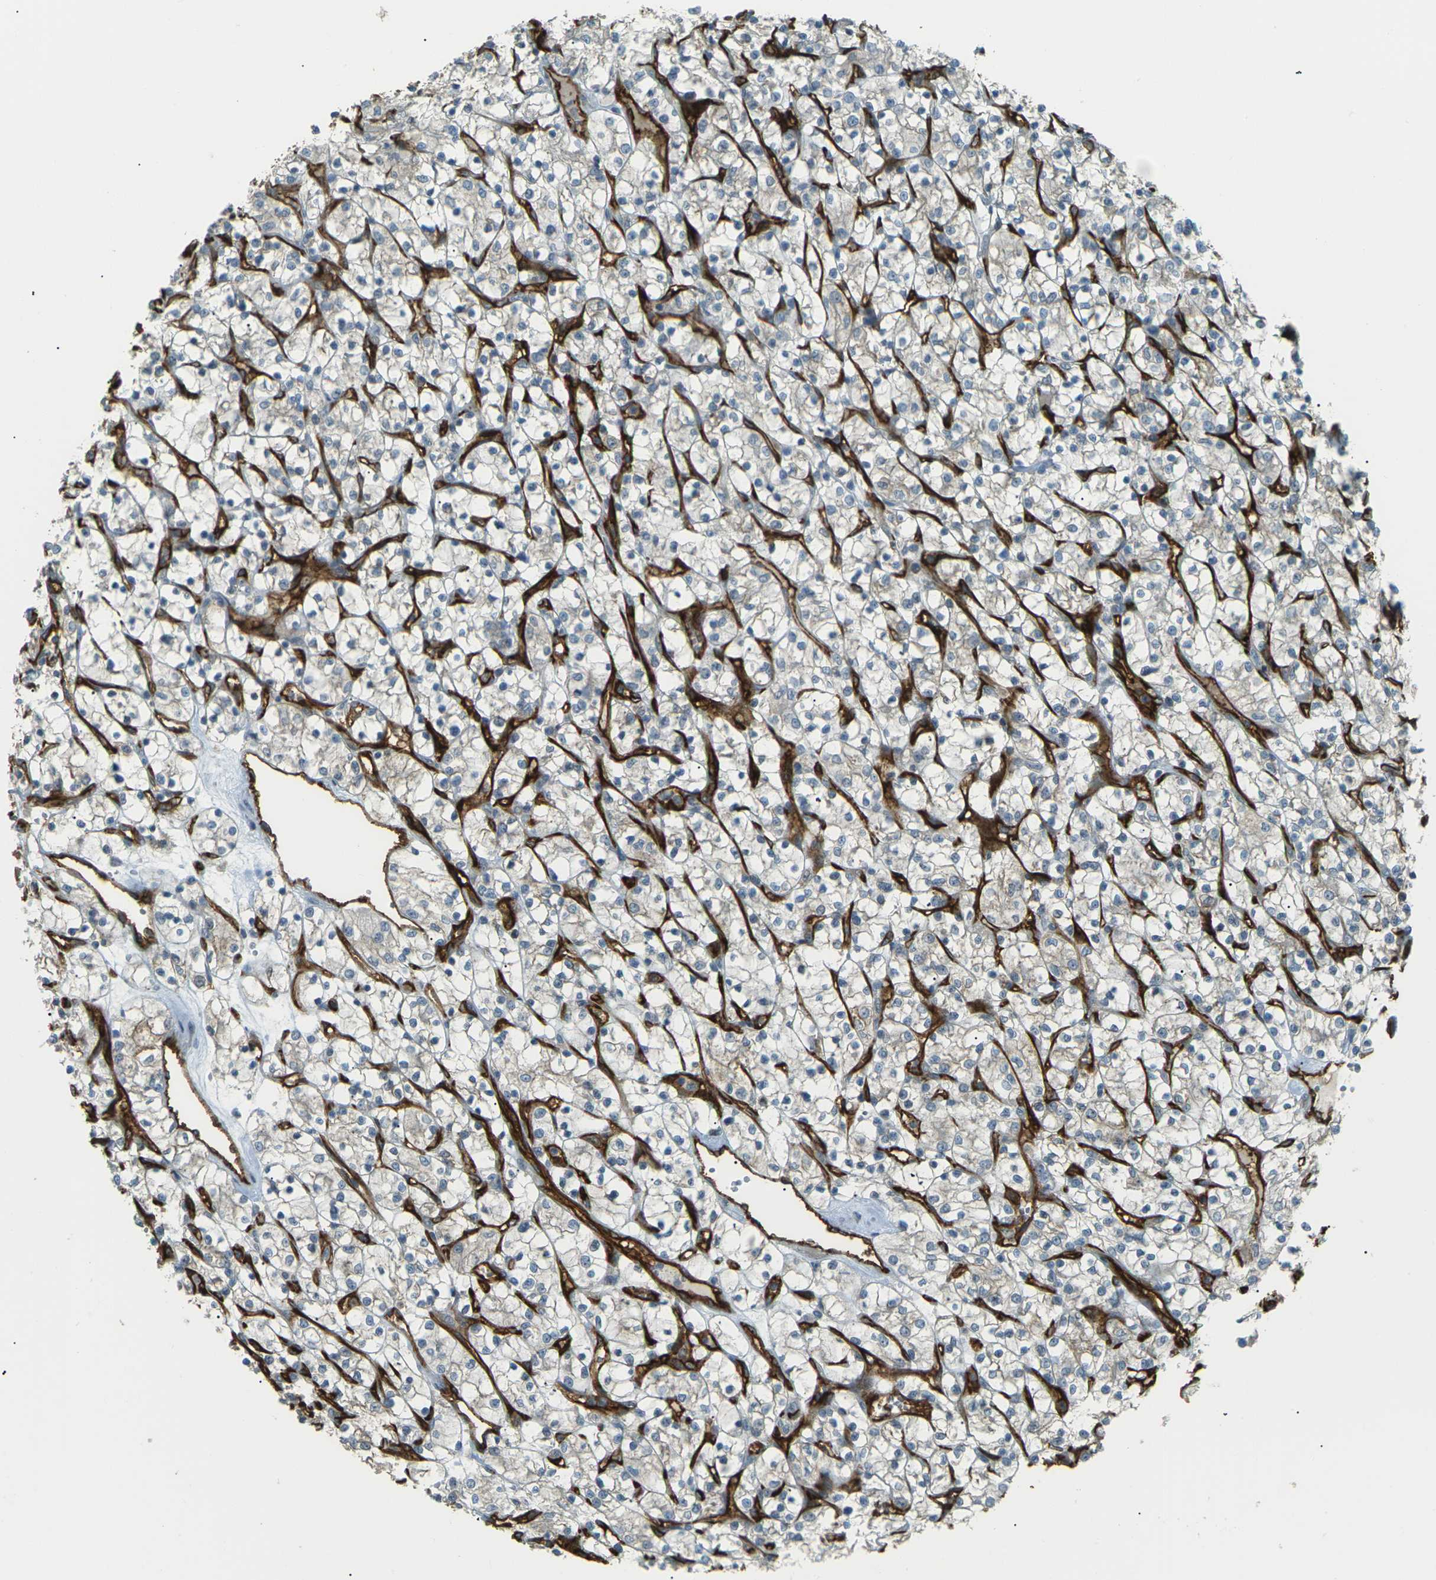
{"staining": {"intensity": "weak", "quantity": "<25%", "location": "cytoplasmic/membranous"}, "tissue": "renal cancer", "cell_type": "Tumor cells", "image_type": "cancer", "snomed": [{"axis": "morphology", "description": "Adenocarcinoma, NOS"}, {"axis": "topography", "description": "Kidney"}], "caption": "Immunohistochemistry (IHC) micrograph of adenocarcinoma (renal) stained for a protein (brown), which exhibits no positivity in tumor cells.", "gene": "S1PR1", "patient": {"sex": "female", "age": 69}}